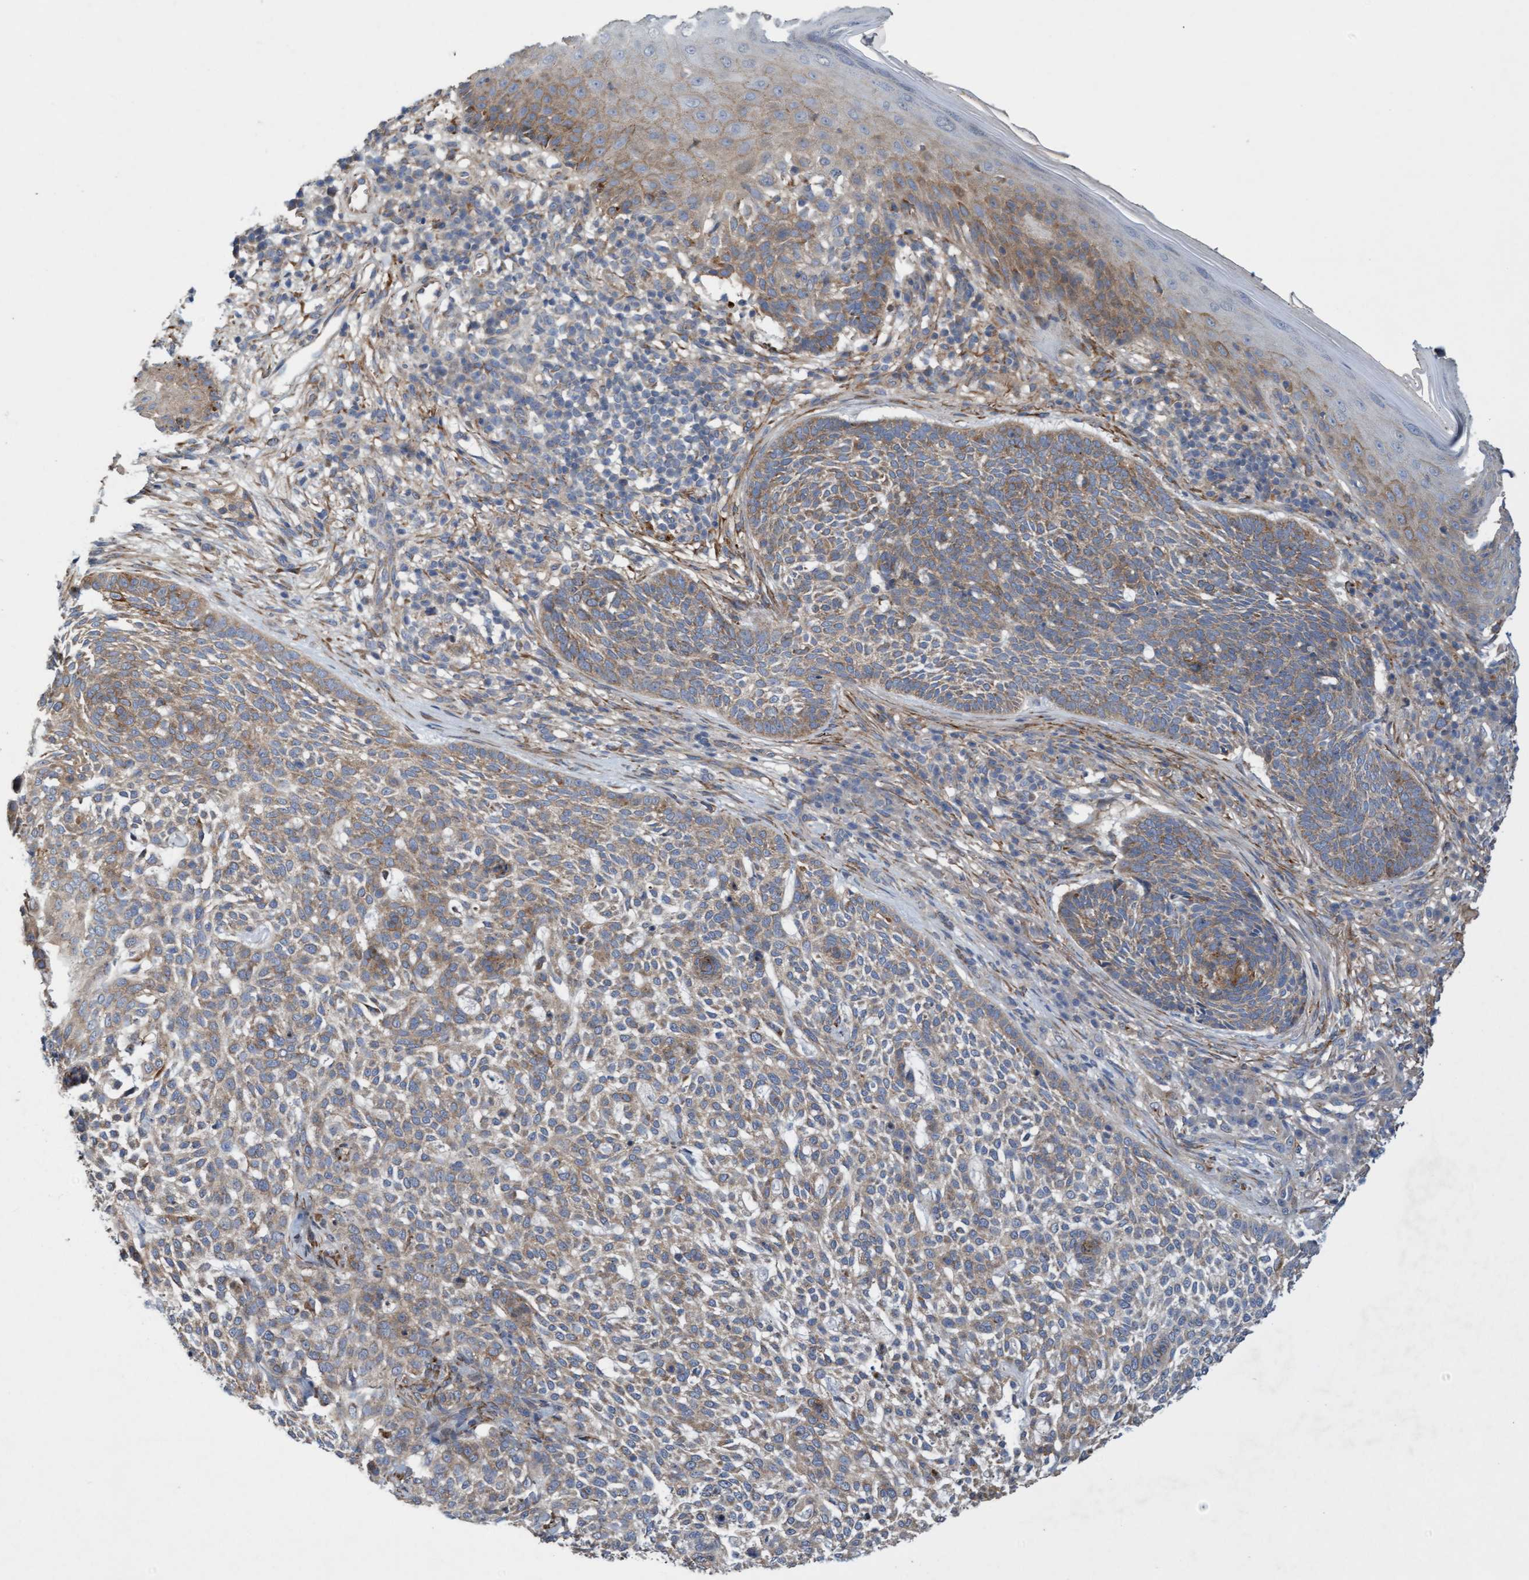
{"staining": {"intensity": "weak", "quantity": ">75%", "location": "cytoplasmic/membranous"}, "tissue": "skin cancer", "cell_type": "Tumor cells", "image_type": "cancer", "snomed": [{"axis": "morphology", "description": "Basal cell carcinoma"}, {"axis": "topography", "description": "Skin"}], "caption": "Human skin cancer stained with a brown dye reveals weak cytoplasmic/membranous positive expression in about >75% of tumor cells.", "gene": "DDHD2", "patient": {"sex": "female", "age": 64}}